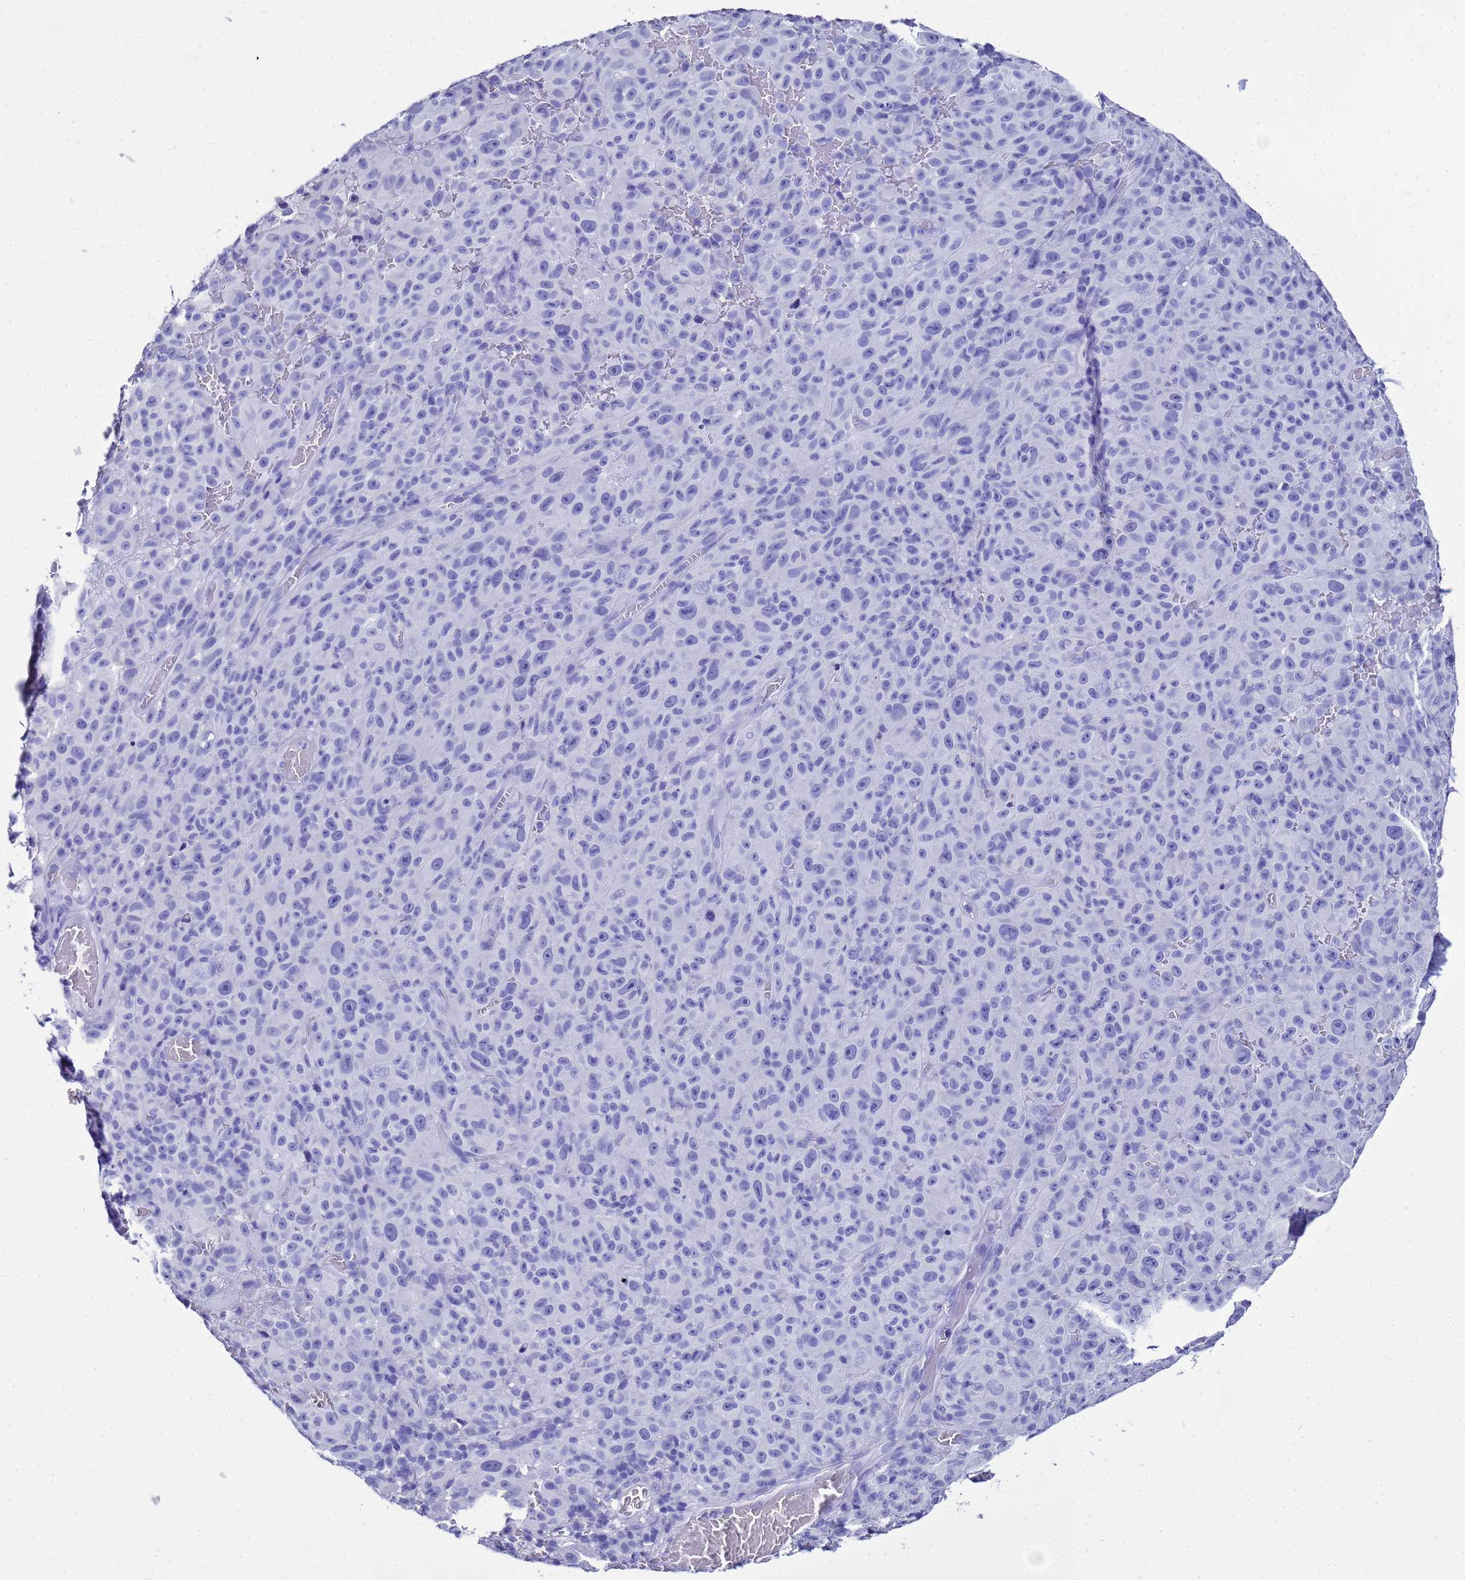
{"staining": {"intensity": "negative", "quantity": "none", "location": "none"}, "tissue": "melanoma", "cell_type": "Tumor cells", "image_type": "cancer", "snomed": [{"axis": "morphology", "description": "Malignant melanoma, NOS"}, {"axis": "topography", "description": "Skin"}], "caption": "Tumor cells are negative for brown protein staining in melanoma.", "gene": "LIPF", "patient": {"sex": "female", "age": 82}}